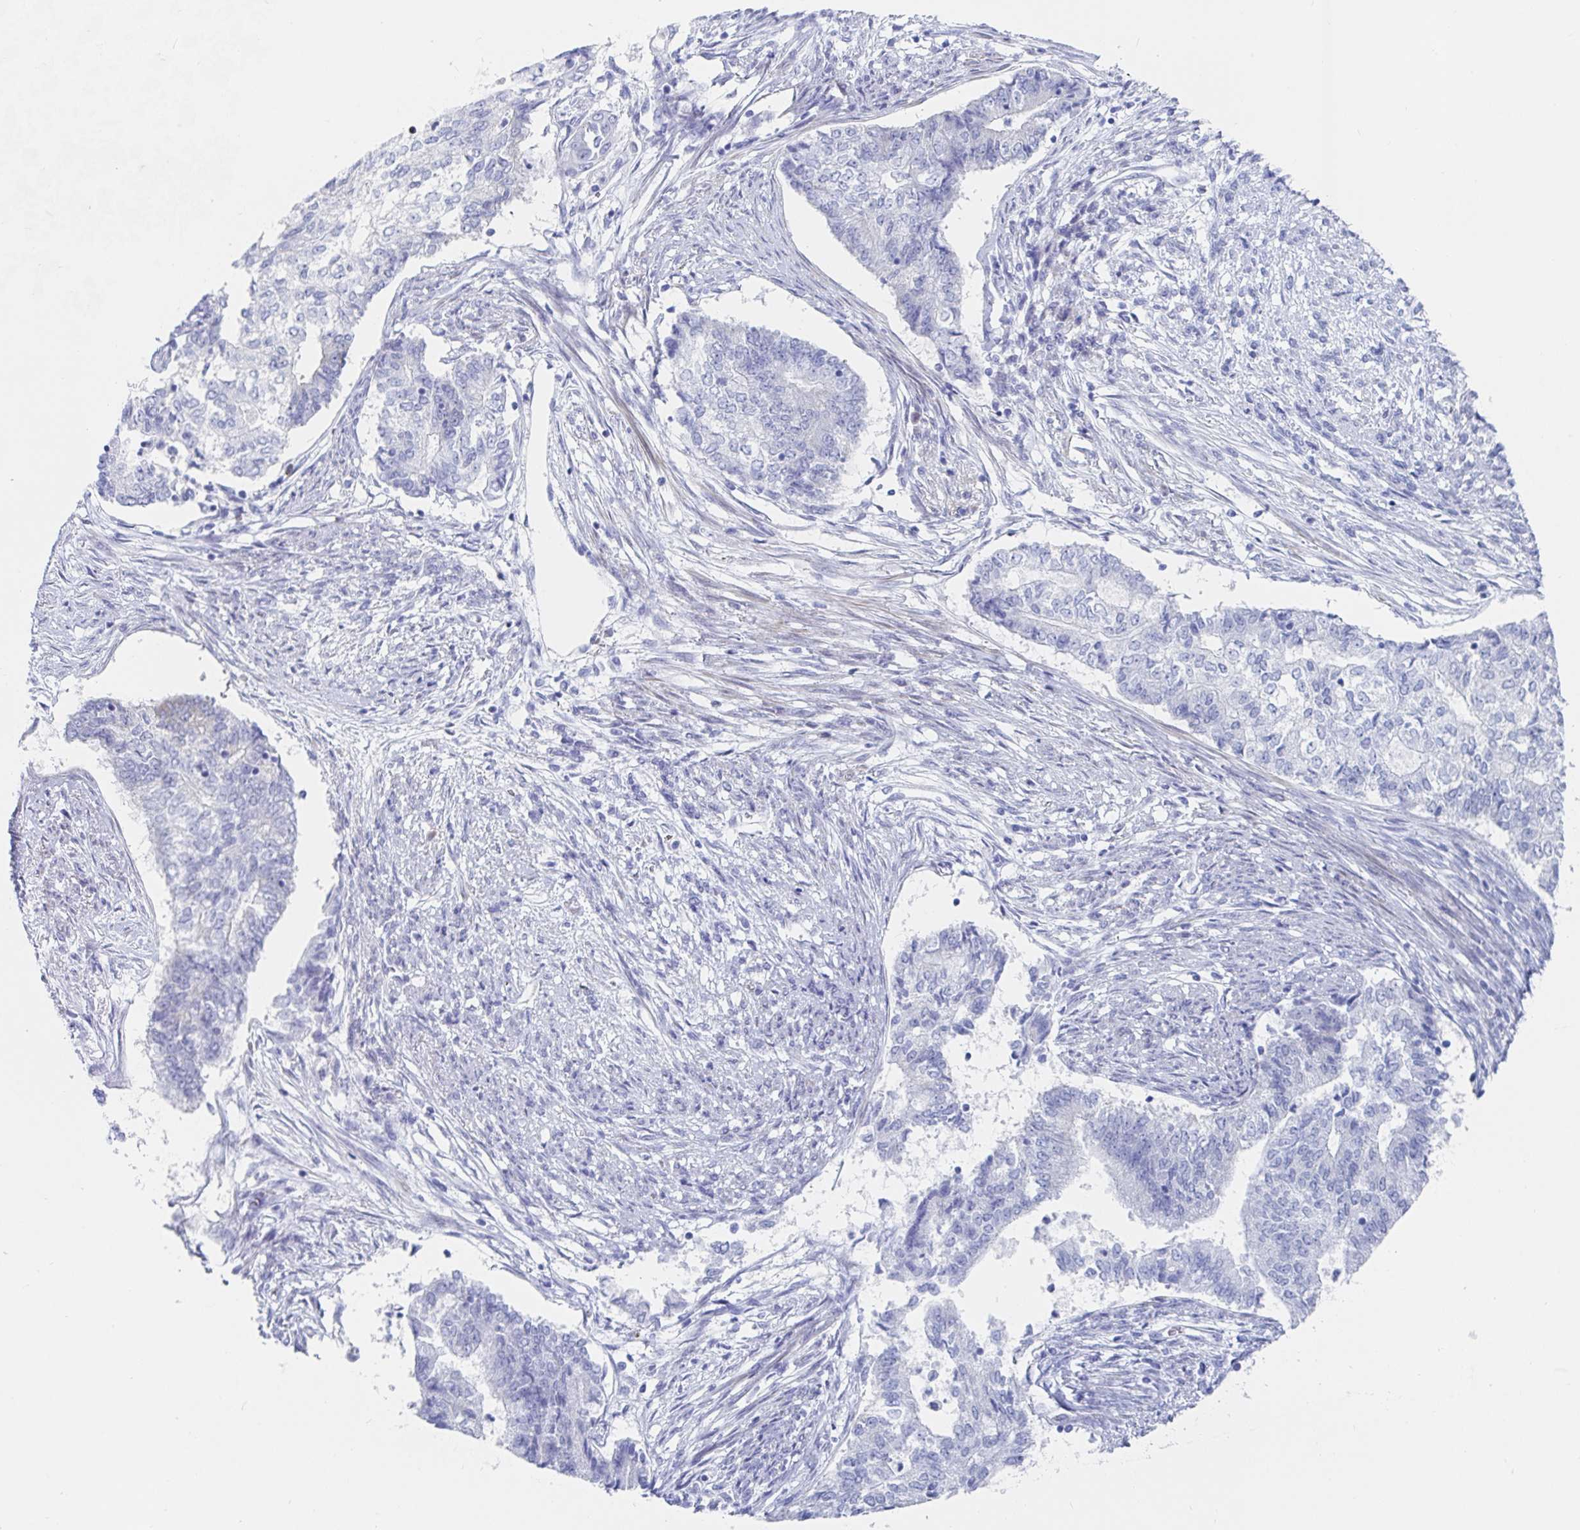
{"staining": {"intensity": "negative", "quantity": "none", "location": "none"}, "tissue": "endometrial cancer", "cell_type": "Tumor cells", "image_type": "cancer", "snomed": [{"axis": "morphology", "description": "Adenocarcinoma, NOS"}, {"axis": "topography", "description": "Endometrium"}], "caption": "Immunohistochemistry (IHC) micrograph of human endometrial adenocarcinoma stained for a protein (brown), which displays no staining in tumor cells.", "gene": "PACSIN1", "patient": {"sex": "female", "age": 65}}